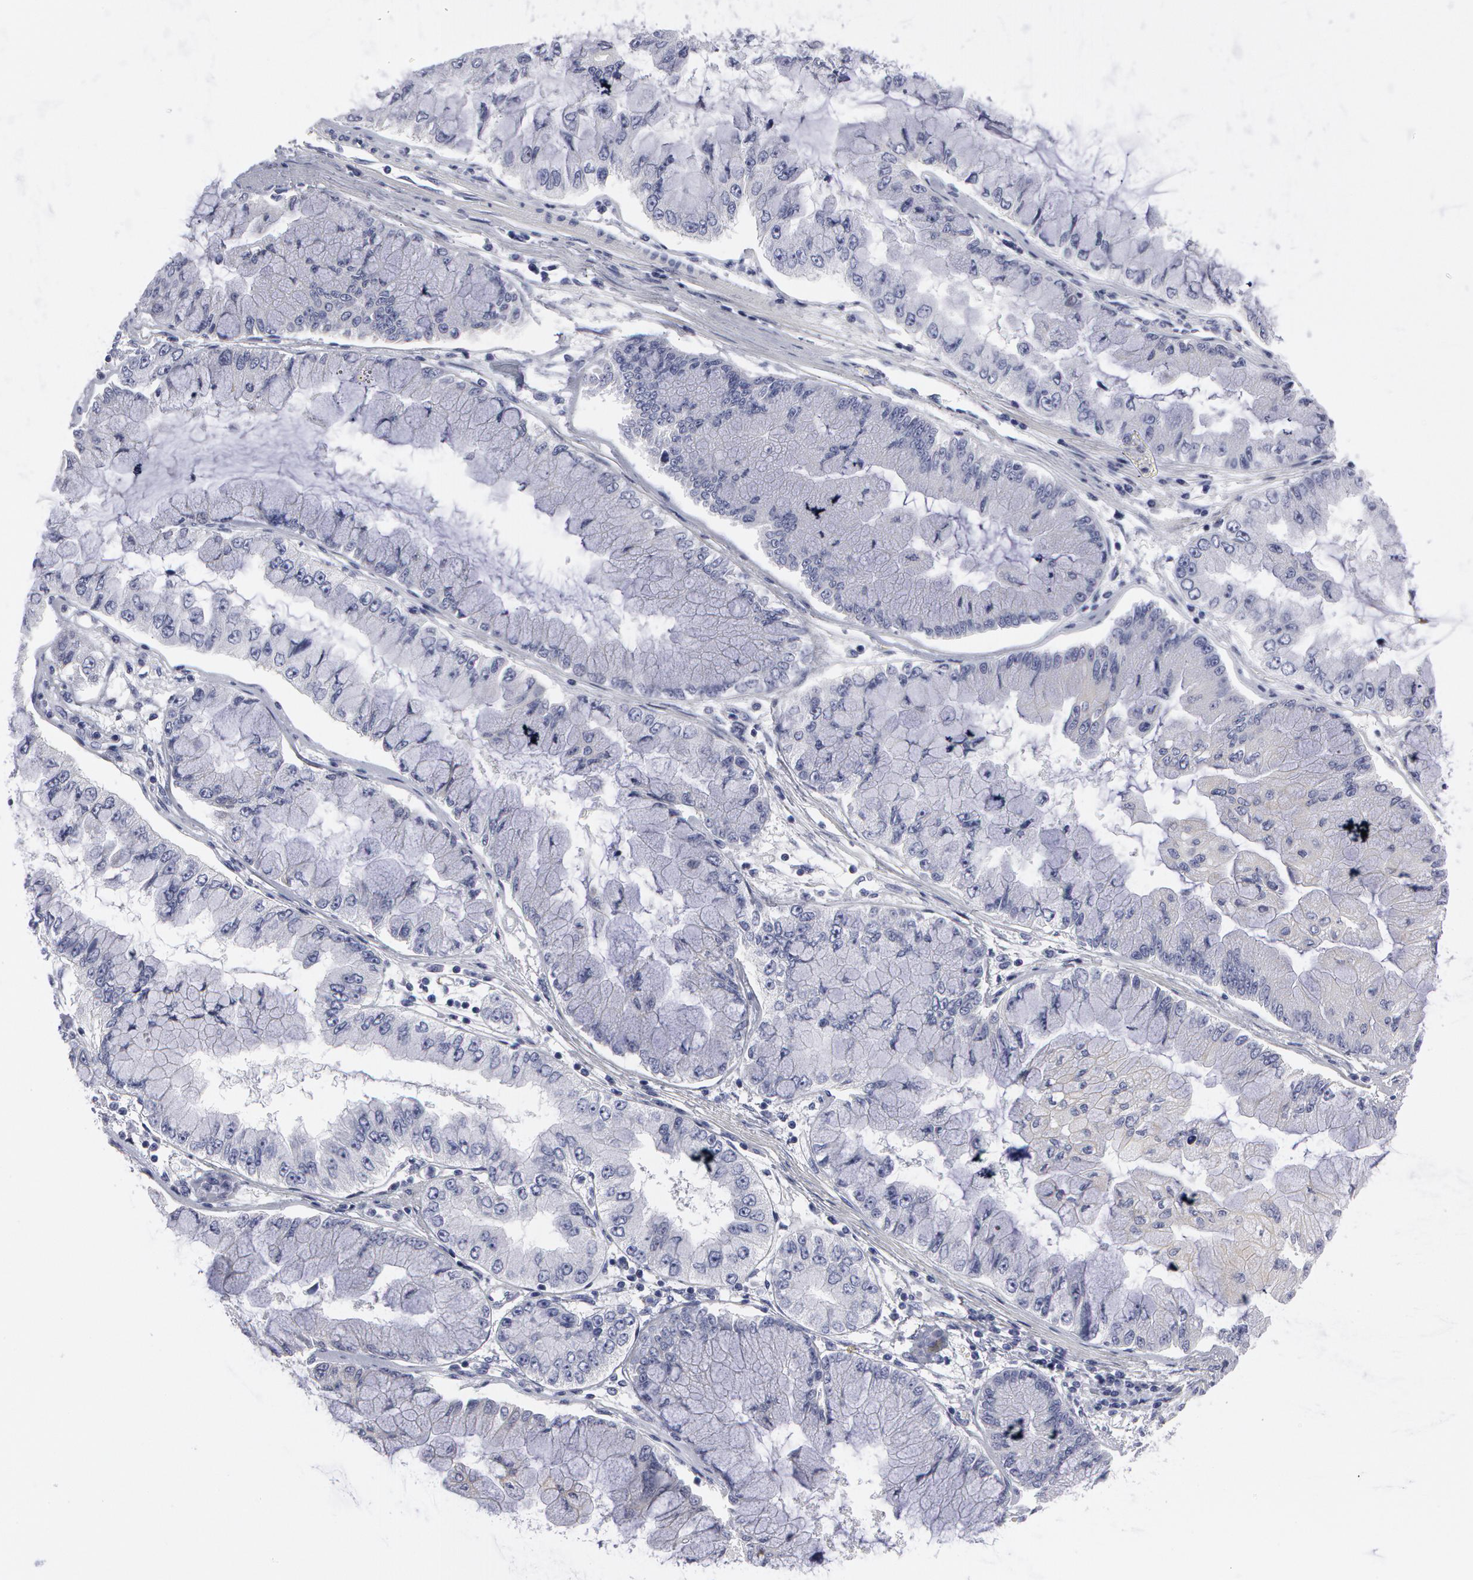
{"staining": {"intensity": "negative", "quantity": "none", "location": "none"}, "tissue": "liver cancer", "cell_type": "Tumor cells", "image_type": "cancer", "snomed": [{"axis": "morphology", "description": "Cholangiocarcinoma"}, {"axis": "topography", "description": "Liver"}], "caption": "Tumor cells are negative for brown protein staining in liver cancer.", "gene": "SMC1B", "patient": {"sex": "female", "age": 79}}